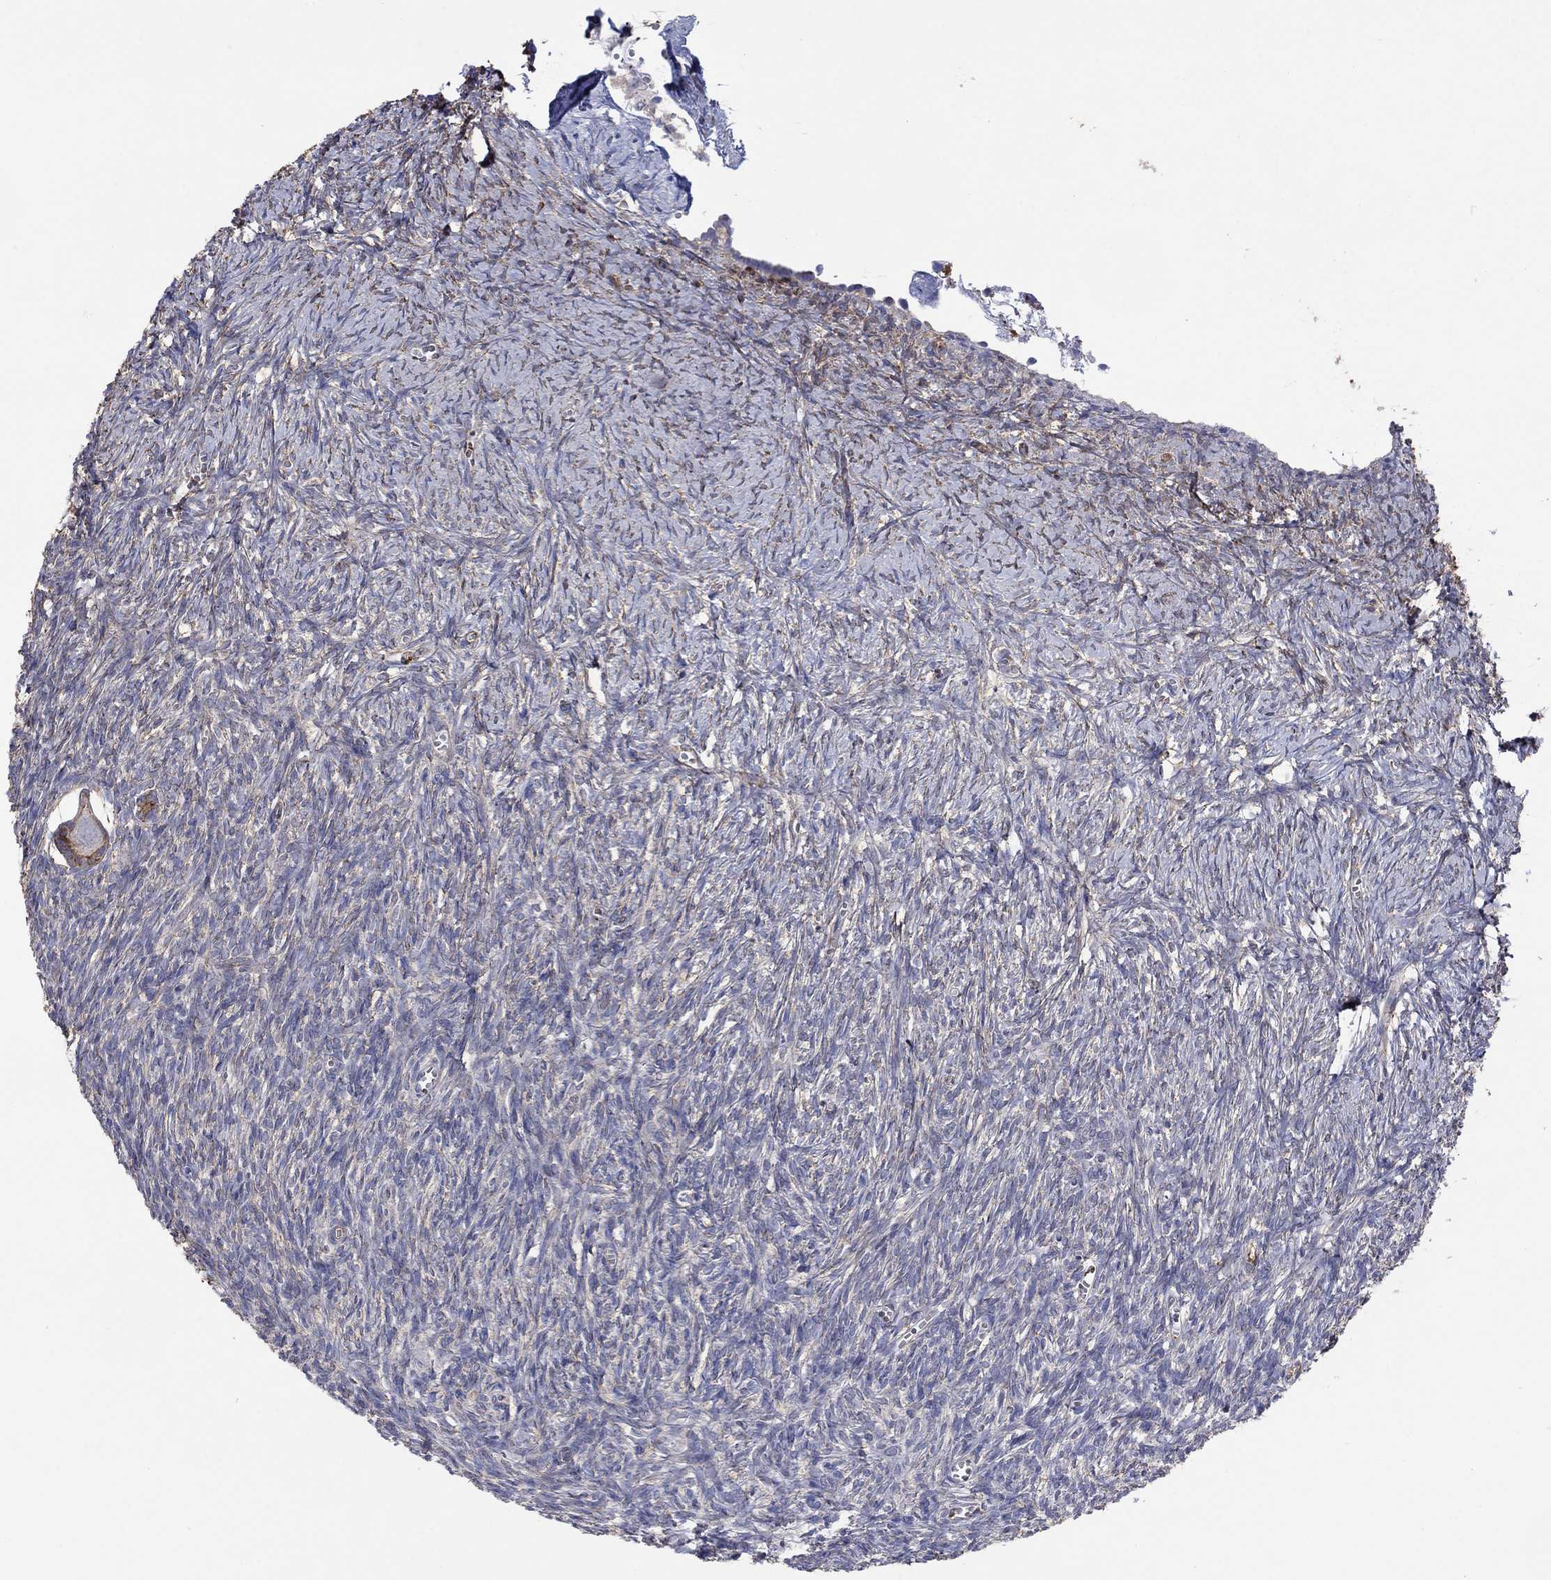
{"staining": {"intensity": "moderate", "quantity": "25%-75%", "location": "cytoplasmic/membranous"}, "tissue": "ovary", "cell_type": "Follicle cells", "image_type": "normal", "snomed": [{"axis": "morphology", "description": "Normal tissue, NOS"}, {"axis": "topography", "description": "Ovary"}], "caption": "IHC of unremarkable ovary shows medium levels of moderate cytoplasmic/membranous expression in about 25%-75% of follicle cells. Immunohistochemistry stains the protein in brown and the nuclei are stained blue.", "gene": "TPRN", "patient": {"sex": "female", "age": 43}}